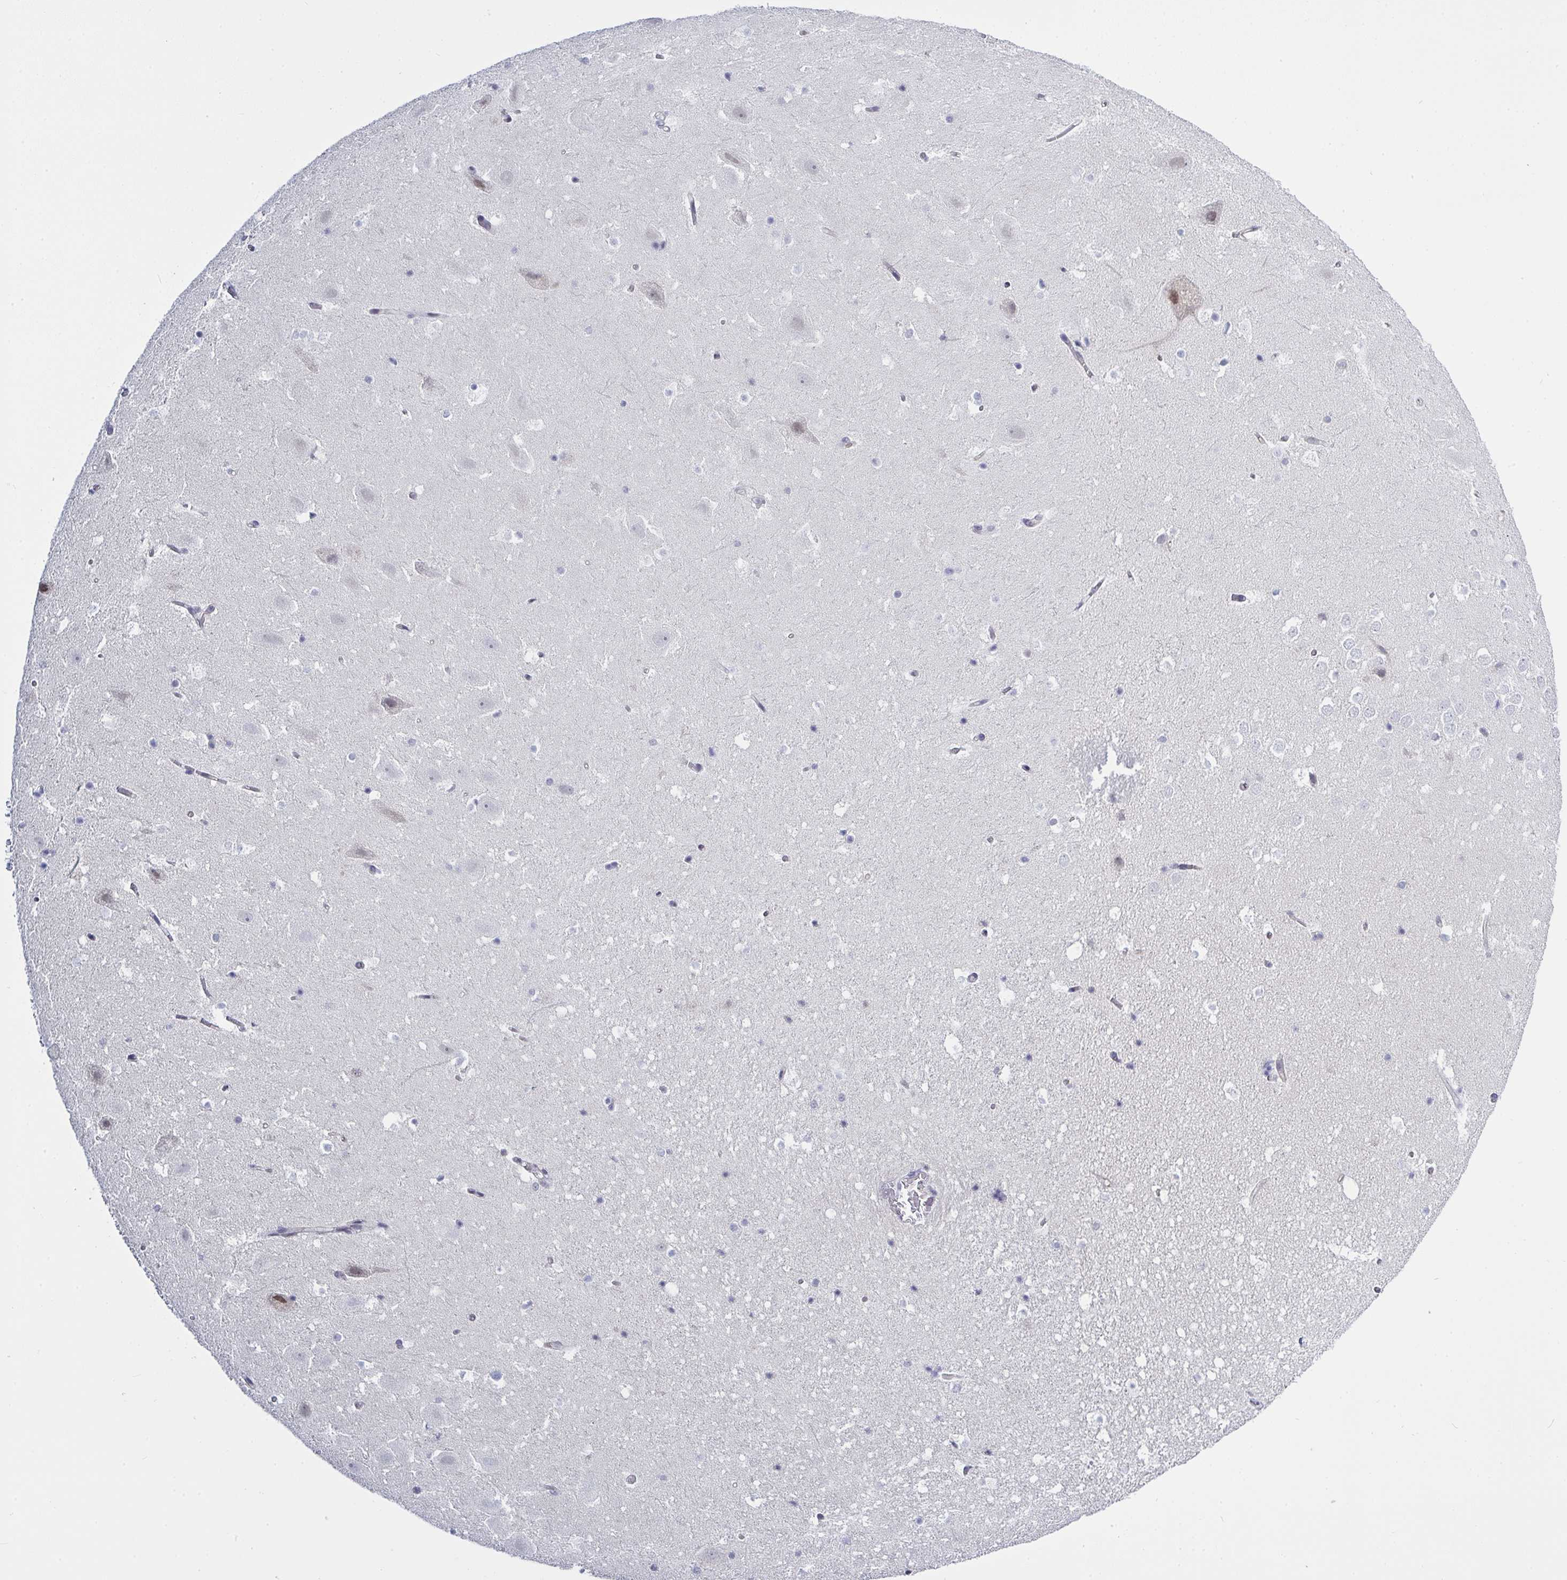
{"staining": {"intensity": "negative", "quantity": "none", "location": "none"}, "tissue": "hippocampus", "cell_type": "Glial cells", "image_type": "normal", "snomed": [{"axis": "morphology", "description": "Normal tissue, NOS"}, {"axis": "topography", "description": "Hippocampus"}], "caption": "Immunohistochemistry histopathology image of benign hippocampus stained for a protein (brown), which reveals no positivity in glial cells. Brightfield microscopy of immunohistochemistry stained with DAB (brown) and hematoxylin (blue), captured at high magnification.", "gene": "KDM4D", "patient": {"sex": "female", "age": 42}}